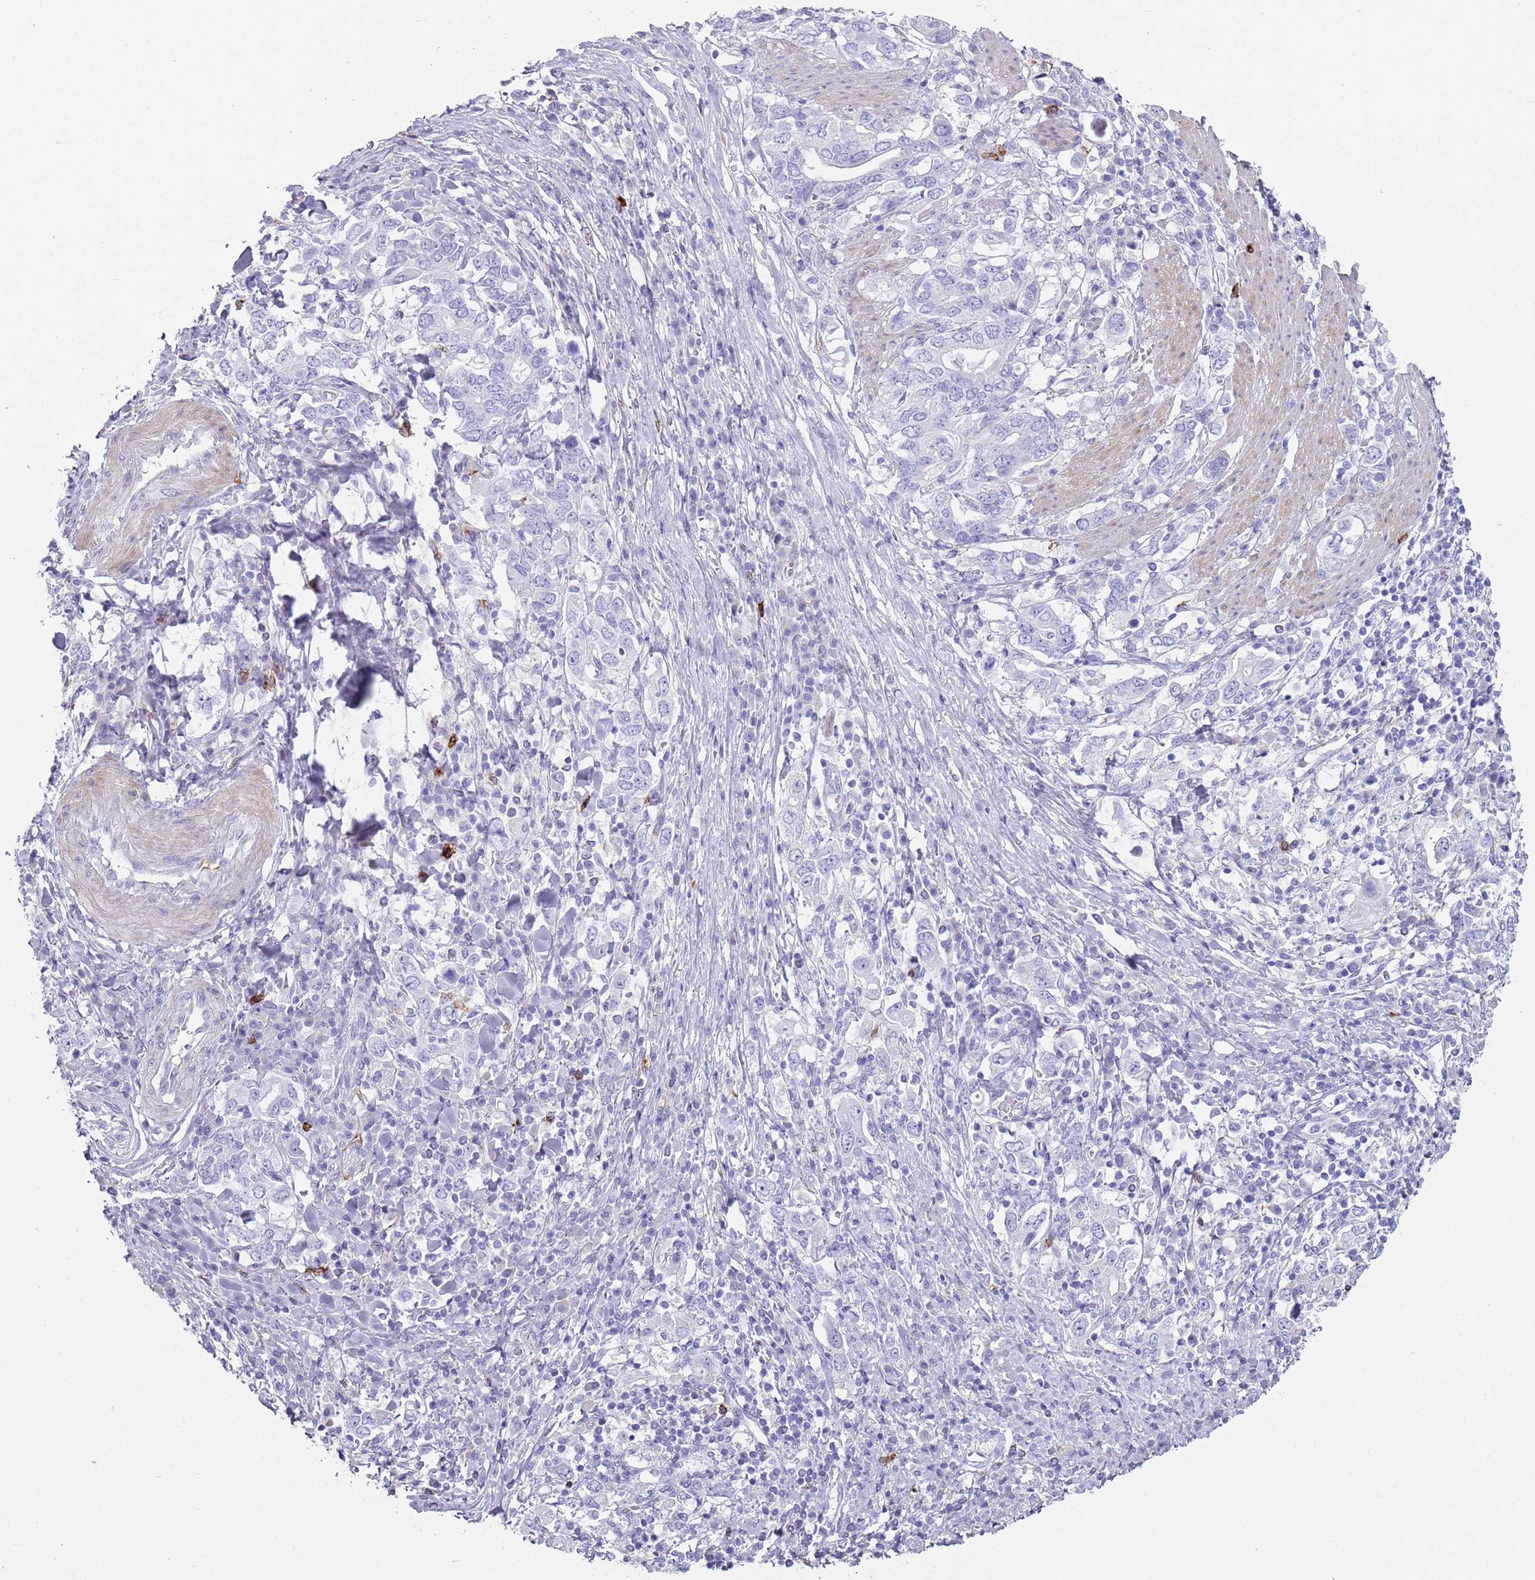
{"staining": {"intensity": "negative", "quantity": "none", "location": "none"}, "tissue": "stomach cancer", "cell_type": "Tumor cells", "image_type": "cancer", "snomed": [{"axis": "morphology", "description": "Adenocarcinoma, NOS"}, {"axis": "topography", "description": "Stomach, upper"}, {"axis": "topography", "description": "Stomach"}], "caption": "Micrograph shows no protein expression in tumor cells of stomach adenocarcinoma tissue. (Brightfield microscopy of DAB IHC at high magnification).", "gene": "CD177", "patient": {"sex": "male", "age": 62}}